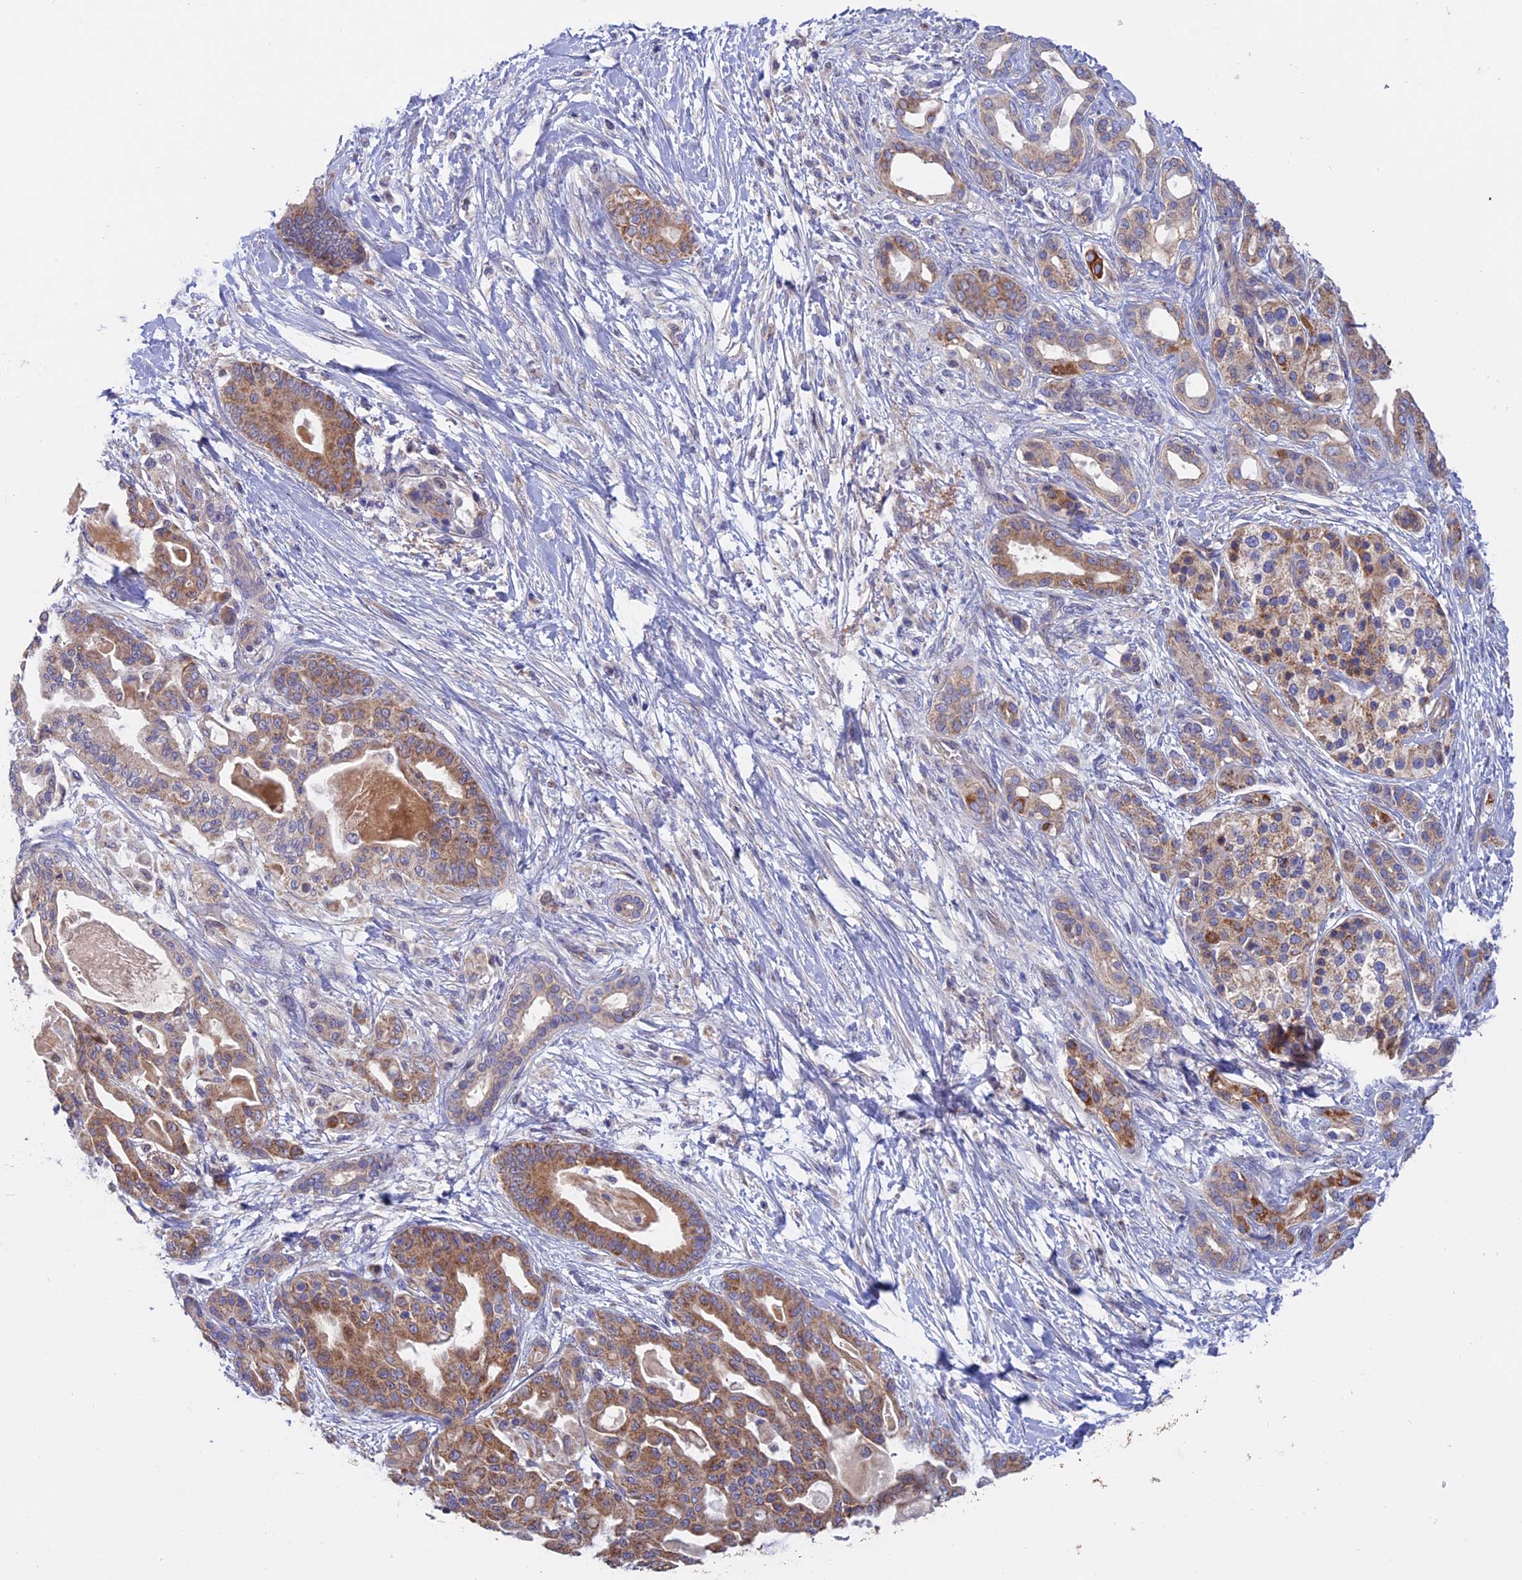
{"staining": {"intensity": "moderate", "quantity": ">75%", "location": "cytoplasmic/membranous"}, "tissue": "pancreatic cancer", "cell_type": "Tumor cells", "image_type": "cancer", "snomed": [{"axis": "morphology", "description": "Adenocarcinoma, NOS"}, {"axis": "topography", "description": "Pancreas"}], "caption": "Tumor cells reveal medium levels of moderate cytoplasmic/membranous expression in about >75% of cells in human pancreatic adenocarcinoma. The protein is stained brown, and the nuclei are stained in blue (DAB (3,3'-diaminobenzidine) IHC with brightfield microscopy, high magnification).", "gene": "ETFDH", "patient": {"sex": "male", "age": 63}}